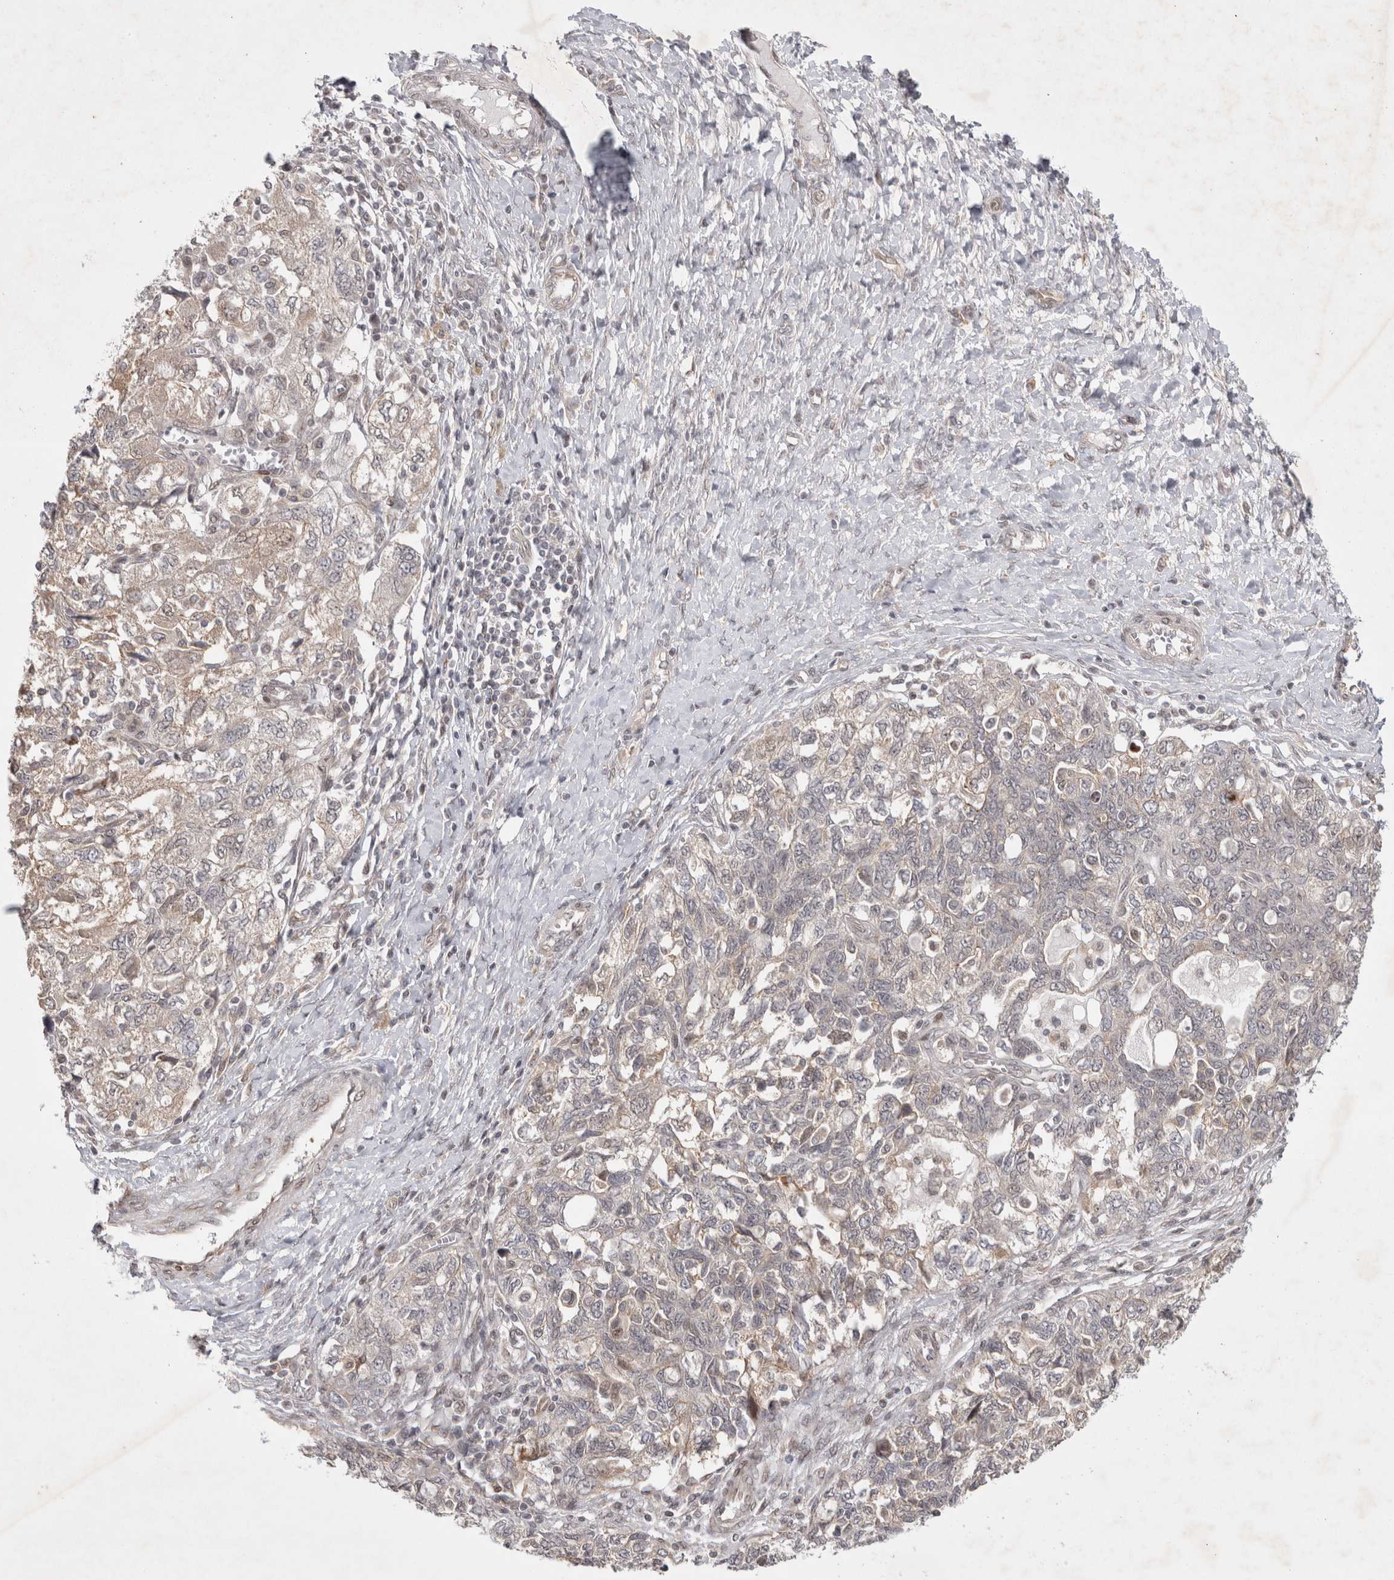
{"staining": {"intensity": "weak", "quantity": "<25%", "location": "cytoplasmic/membranous,nuclear"}, "tissue": "ovarian cancer", "cell_type": "Tumor cells", "image_type": "cancer", "snomed": [{"axis": "morphology", "description": "Carcinoma, NOS"}, {"axis": "morphology", "description": "Cystadenocarcinoma, serous, NOS"}, {"axis": "topography", "description": "Ovary"}], "caption": "A histopathology image of ovarian cancer stained for a protein demonstrates no brown staining in tumor cells.", "gene": "ZNF318", "patient": {"sex": "female", "age": 69}}